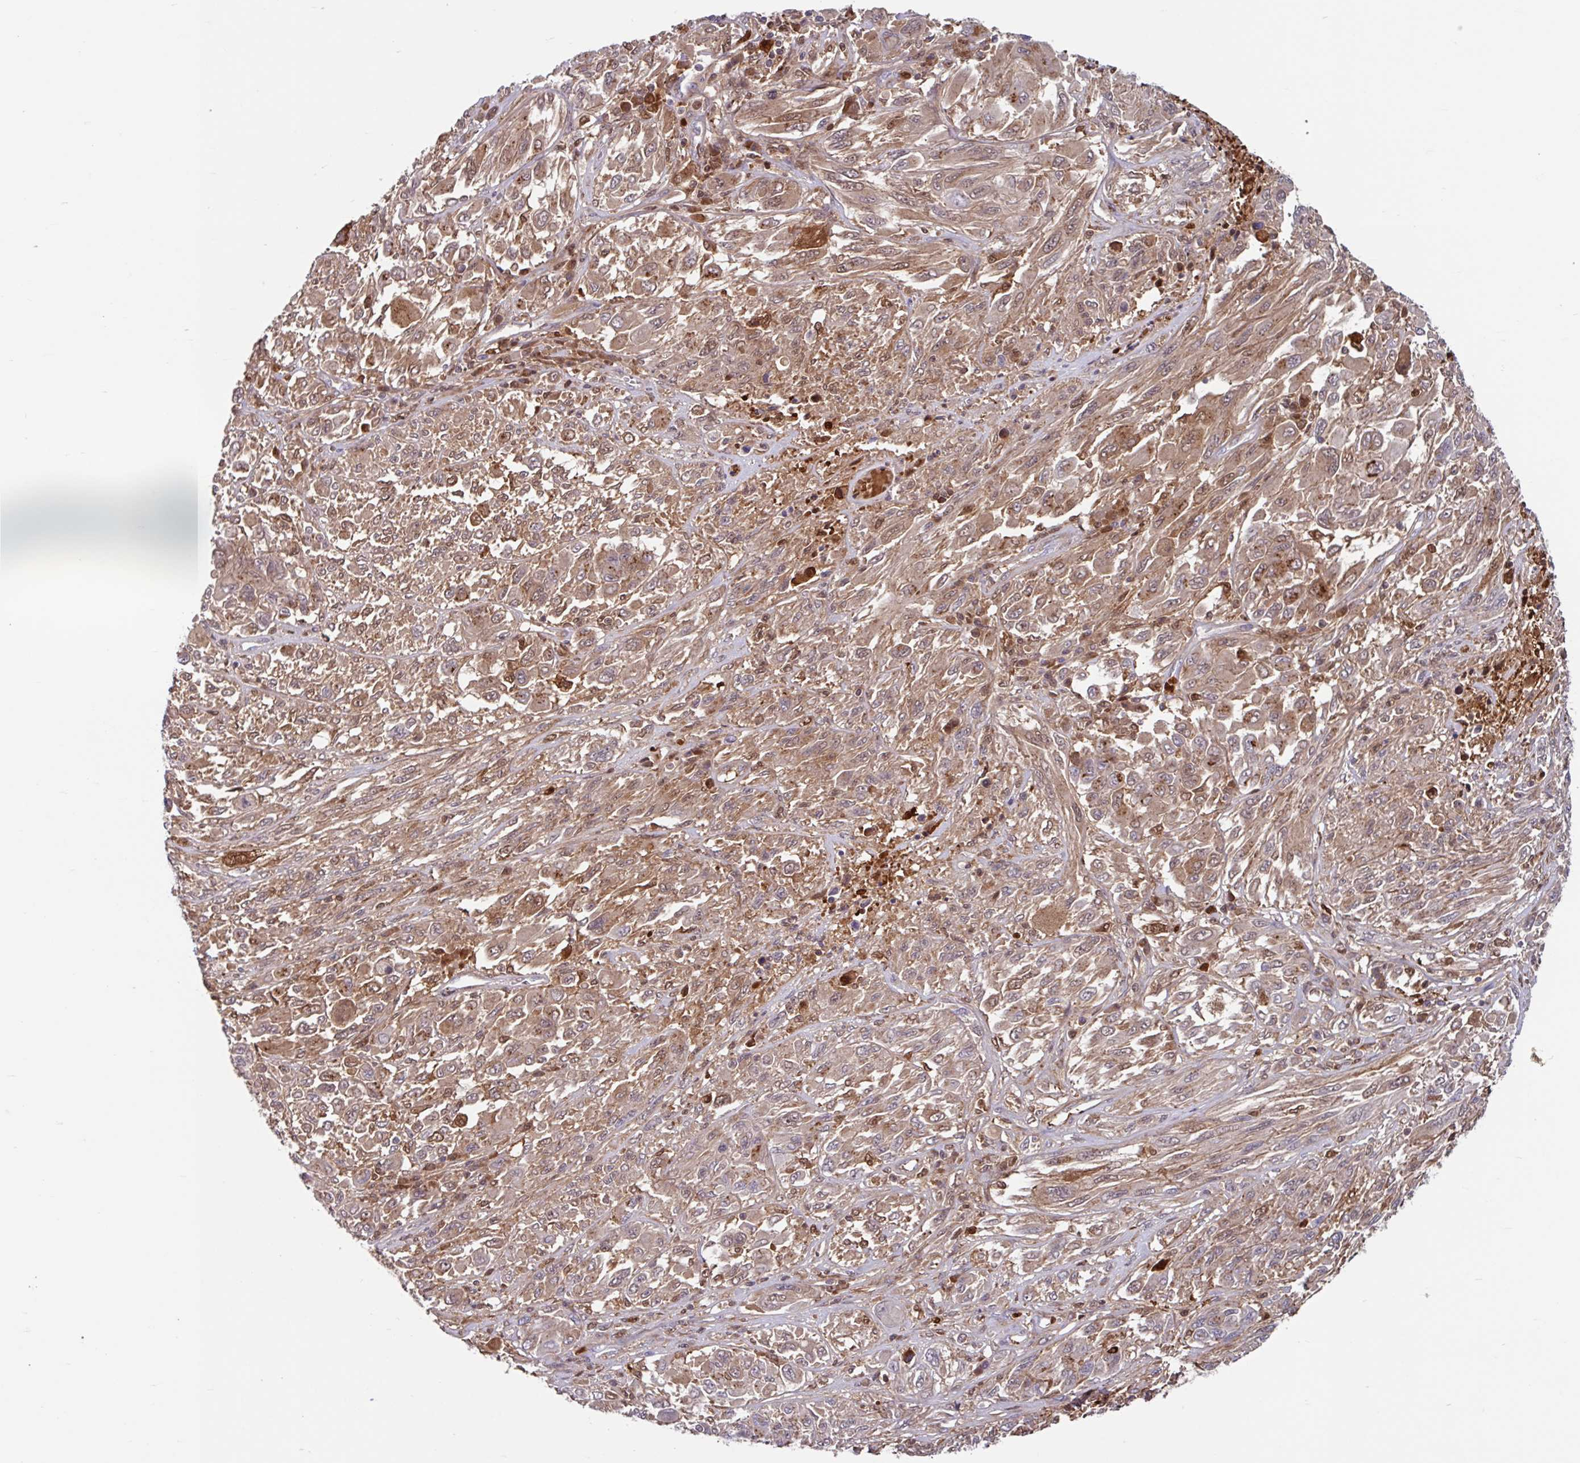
{"staining": {"intensity": "moderate", "quantity": ">75%", "location": "cytoplasmic/membranous,nuclear"}, "tissue": "melanoma", "cell_type": "Tumor cells", "image_type": "cancer", "snomed": [{"axis": "morphology", "description": "Malignant melanoma, NOS"}, {"axis": "topography", "description": "Skin"}], "caption": "DAB immunohistochemical staining of melanoma demonstrates moderate cytoplasmic/membranous and nuclear protein staining in approximately >75% of tumor cells. The staining was performed using DAB (3,3'-diaminobenzidine), with brown indicating positive protein expression. Nuclei are stained blue with hematoxylin.", "gene": "BLVRA", "patient": {"sex": "female", "age": 91}}